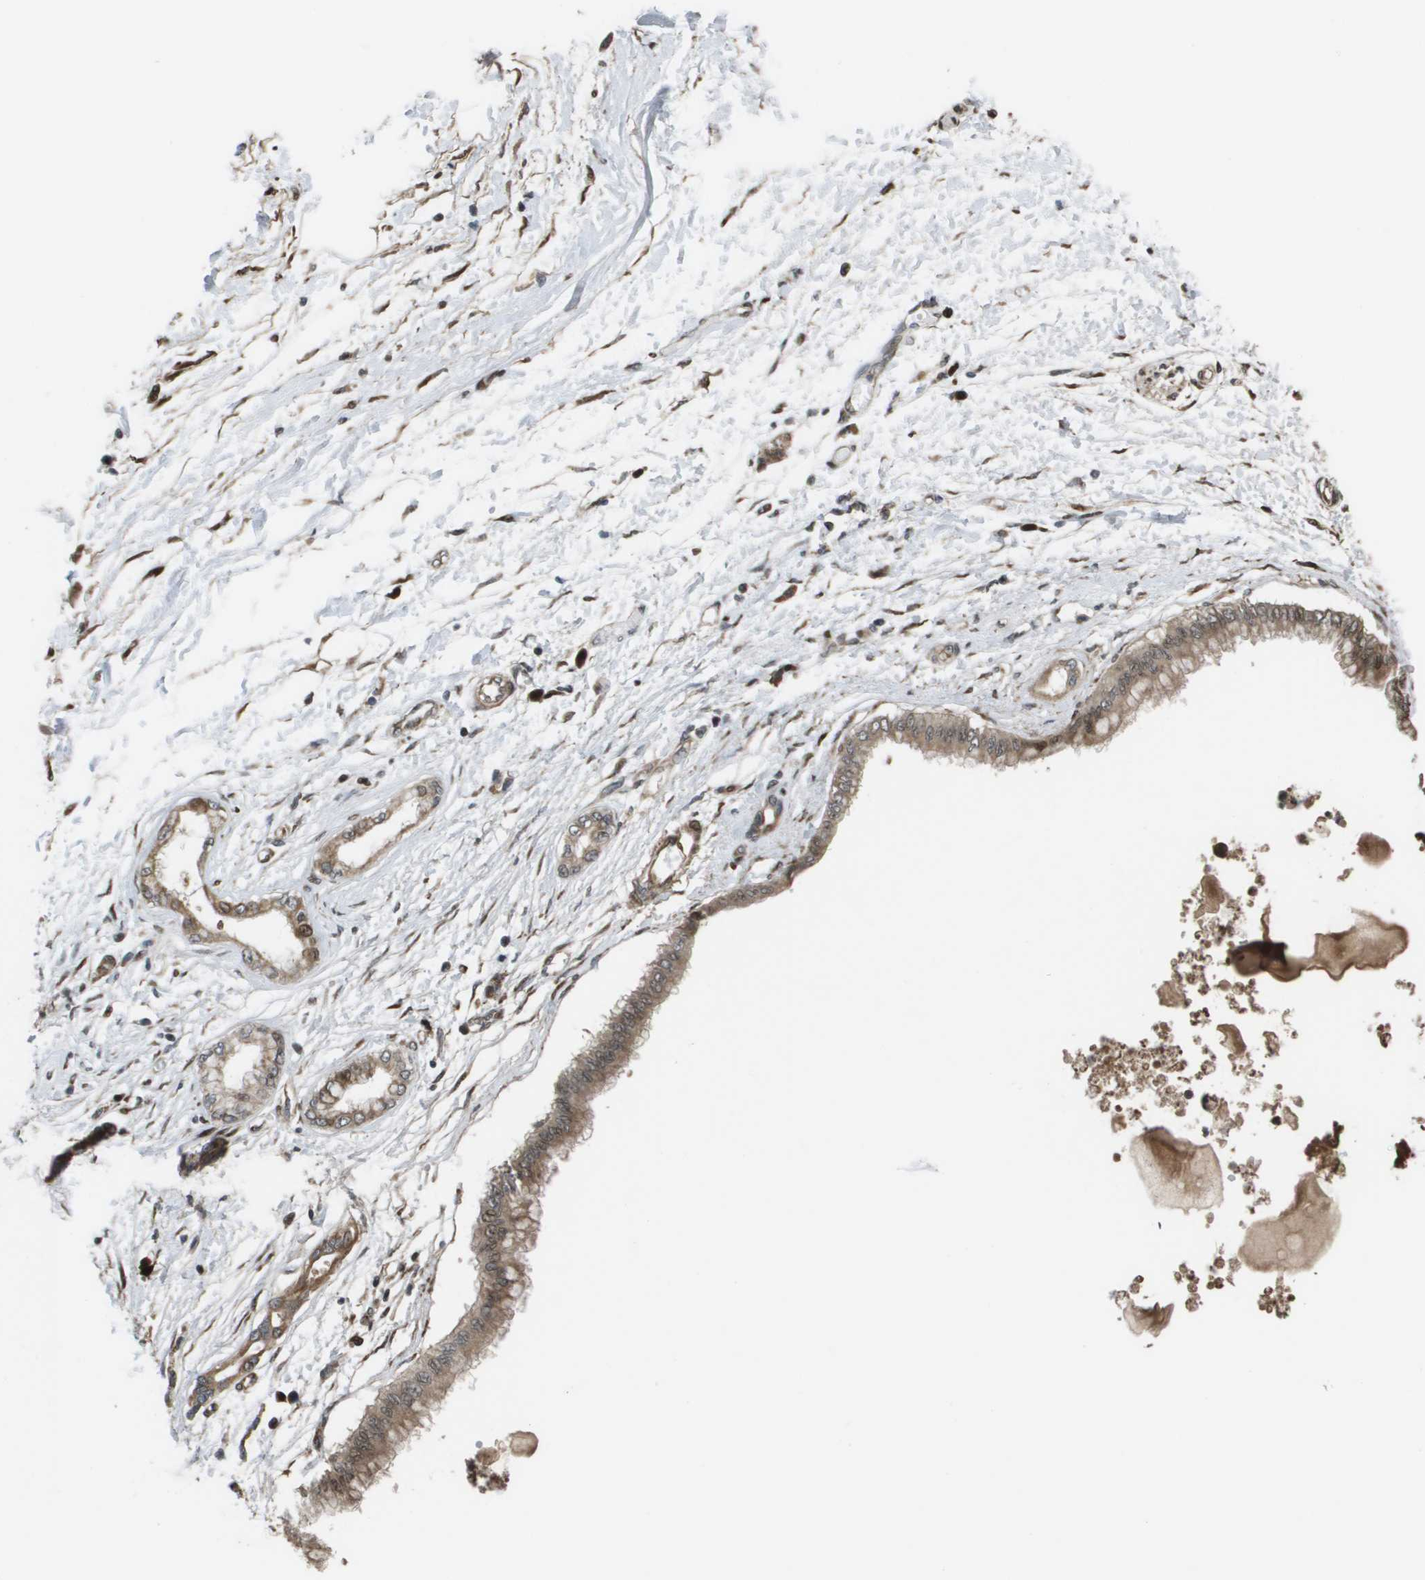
{"staining": {"intensity": "moderate", "quantity": ">75%", "location": "cytoplasmic/membranous"}, "tissue": "pancreatic cancer", "cell_type": "Tumor cells", "image_type": "cancer", "snomed": [{"axis": "morphology", "description": "Adenocarcinoma, NOS"}, {"axis": "topography", "description": "Pancreas"}], "caption": "Immunohistochemical staining of pancreatic cancer (adenocarcinoma) exhibits medium levels of moderate cytoplasmic/membranous protein staining in about >75% of tumor cells.", "gene": "AXIN2", "patient": {"sex": "male", "age": 56}}